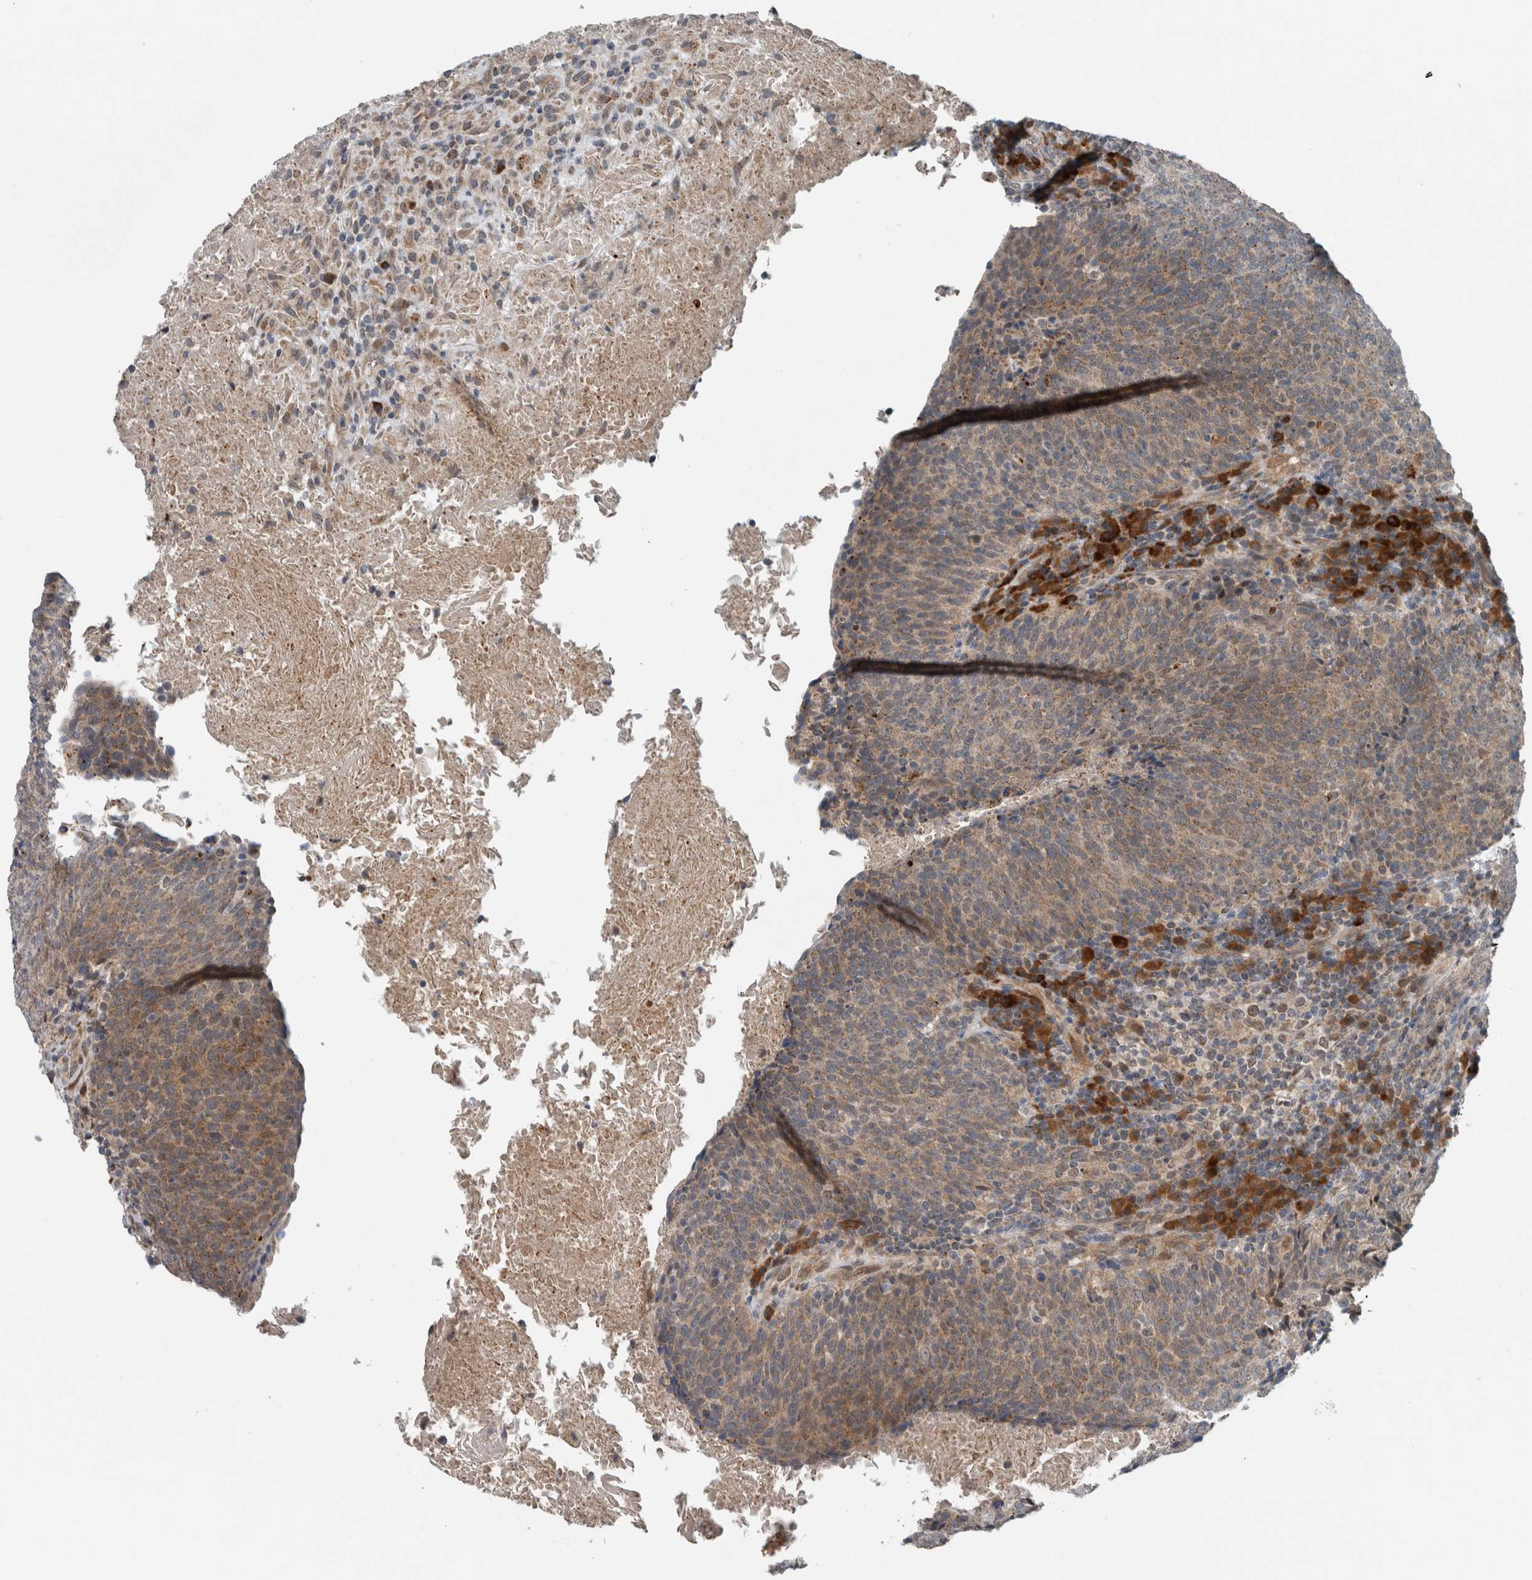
{"staining": {"intensity": "weak", "quantity": ">75%", "location": "cytoplasmic/membranous"}, "tissue": "head and neck cancer", "cell_type": "Tumor cells", "image_type": "cancer", "snomed": [{"axis": "morphology", "description": "Squamous cell carcinoma, NOS"}, {"axis": "morphology", "description": "Squamous cell carcinoma, metastatic, NOS"}, {"axis": "topography", "description": "Lymph node"}, {"axis": "topography", "description": "Head-Neck"}], "caption": "The micrograph reveals immunohistochemical staining of metastatic squamous cell carcinoma (head and neck). There is weak cytoplasmic/membranous expression is present in about >75% of tumor cells. (IHC, brightfield microscopy, high magnification).", "gene": "GBA2", "patient": {"sex": "male", "age": 62}}